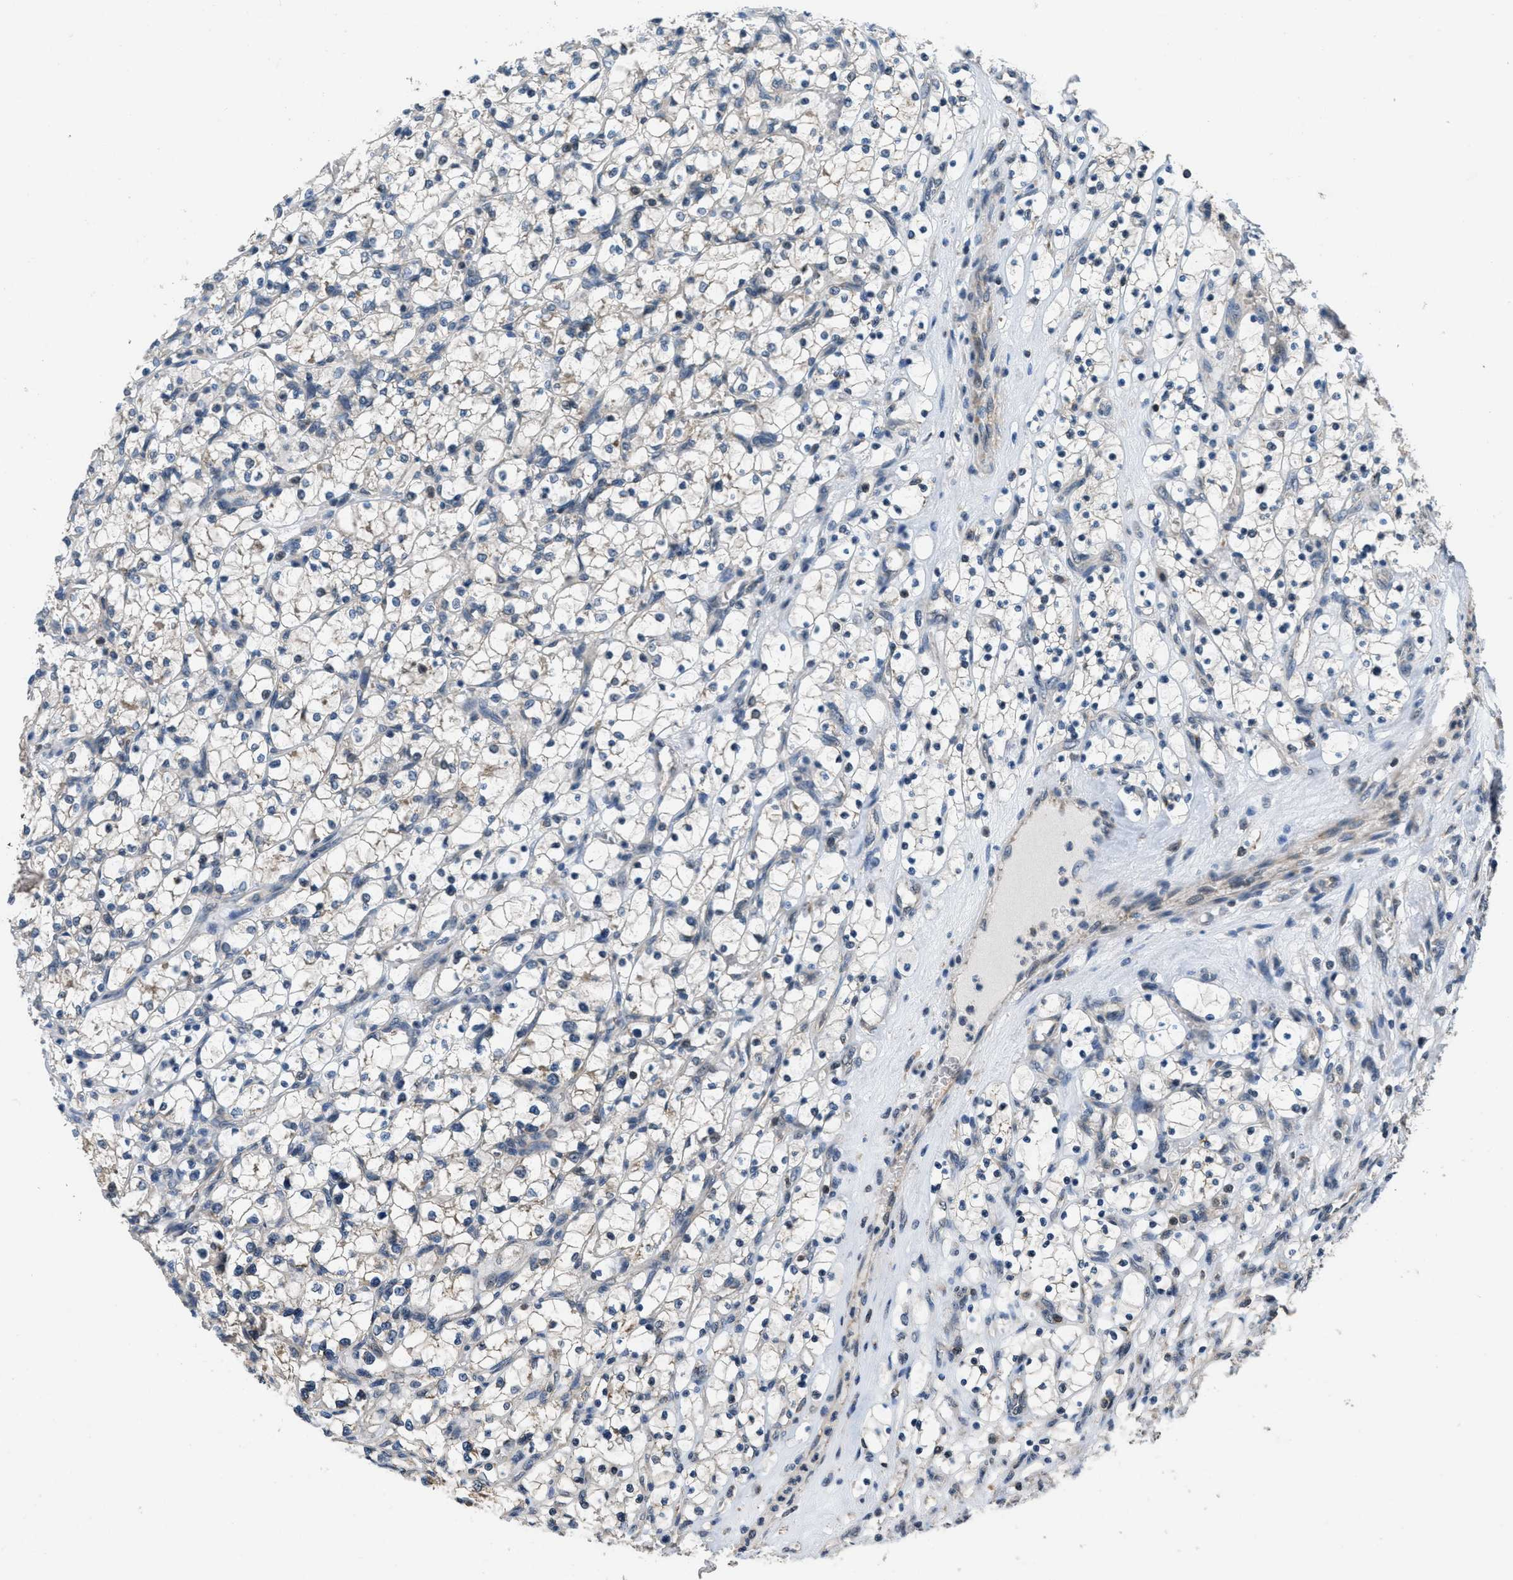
{"staining": {"intensity": "negative", "quantity": "none", "location": "none"}, "tissue": "renal cancer", "cell_type": "Tumor cells", "image_type": "cancer", "snomed": [{"axis": "morphology", "description": "Adenocarcinoma, NOS"}, {"axis": "topography", "description": "Kidney"}], "caption": "Immunohistochemistry histopathology image of renal cancer stained for a protein (brown), which displays no expression in tumor cells.", "gene": "NAT1", "patient": {"sex": "female", "age": 69}}